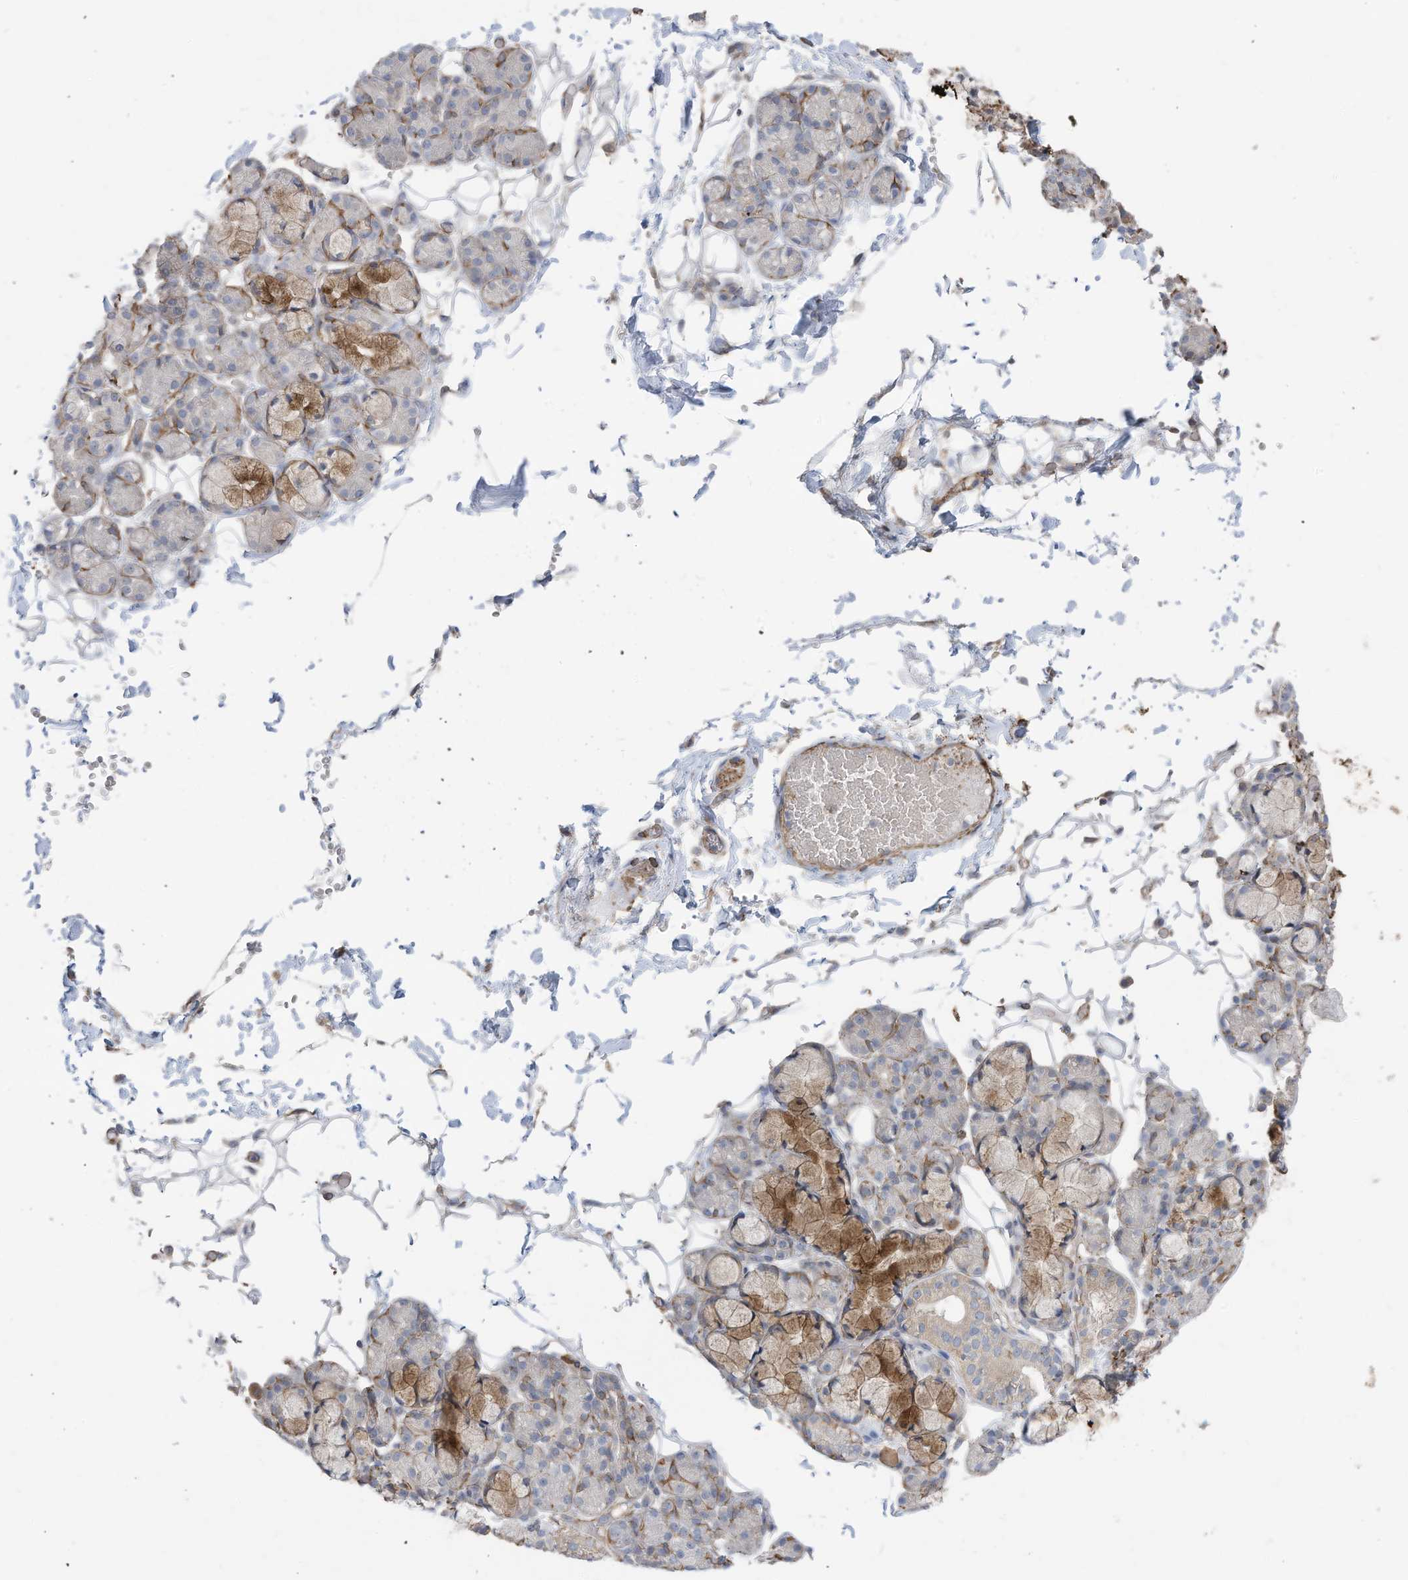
{"staining": {"intensity": "weak", "quantity": "<25%", "location": "cytoplasmic/membranous"}, "tissue": "salivary gland", "cell_type": "Glandular cells", "image_type": "normal", "snomed": [{"axis": "morphology", "description": "Normal tissue, NOS"}, {"axis": "topography", "description": "Salivary gland"}], "caption": "This is an immunohistochemistry image of normal salivary gland. There is no staining in glandular cells.", "gene": "SLC17A7", "patient": {"sex": "male", "age": 63}}